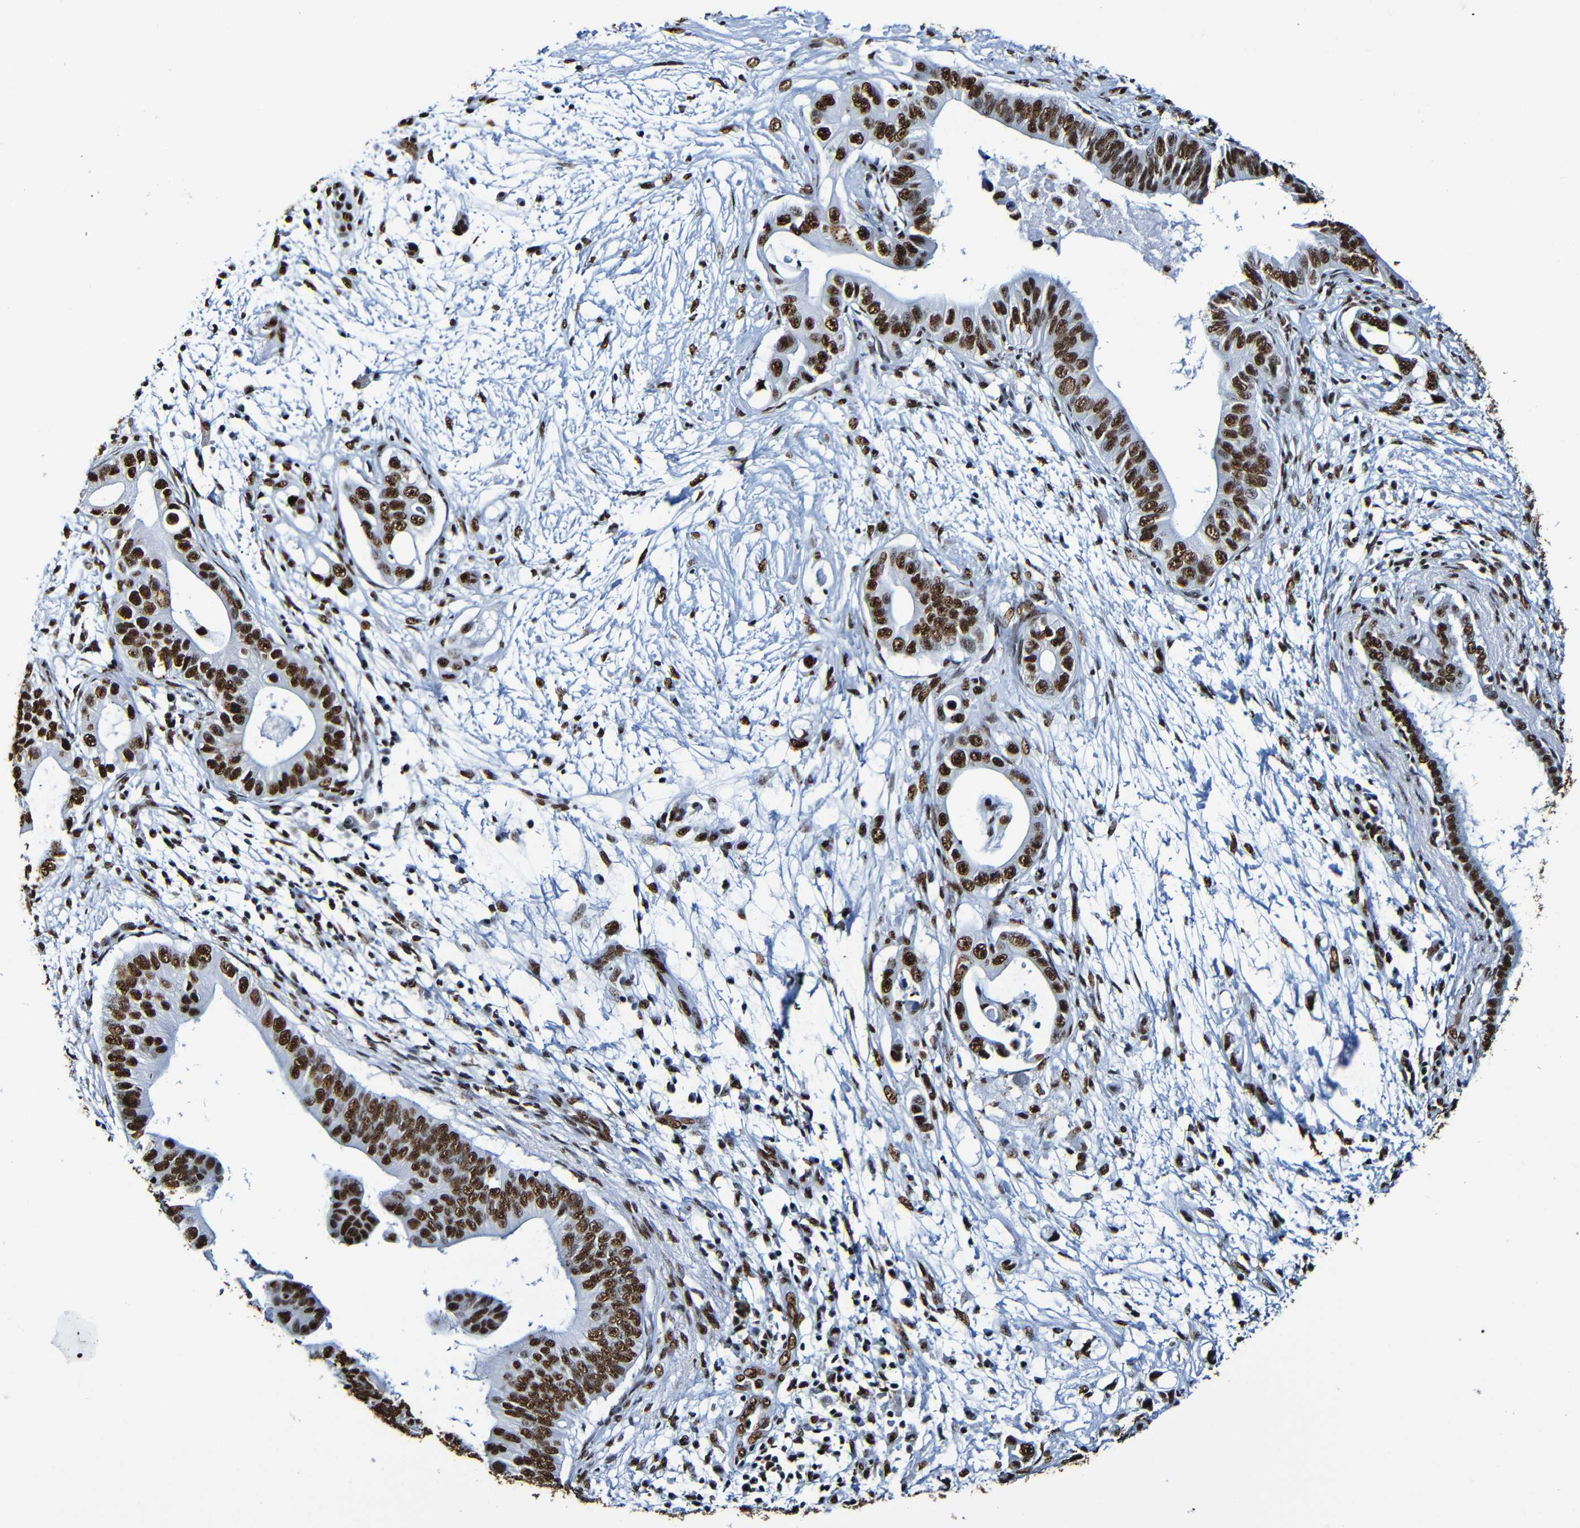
{"staining": {"intensity": "strong", "quantity": ">75%", "location": "nuclear"}, "tissue": "pancreatic cancer", "cell_type": "Tumor cells", "image_type": "cancer", "snomed": [{"axis": "morphology", "description": "Adenocarcinoma, NOS"}, {"axis": "topography", "description": "Pancreas"}], "caption": "Adenocarcinoma (pancreatic) was stained to show a protein in brown. There is high levels of strong nuclear staining in about >75% of tumor cells.", "gene": "SRSF3", "patient": {"sex": "male", "age": 77}}